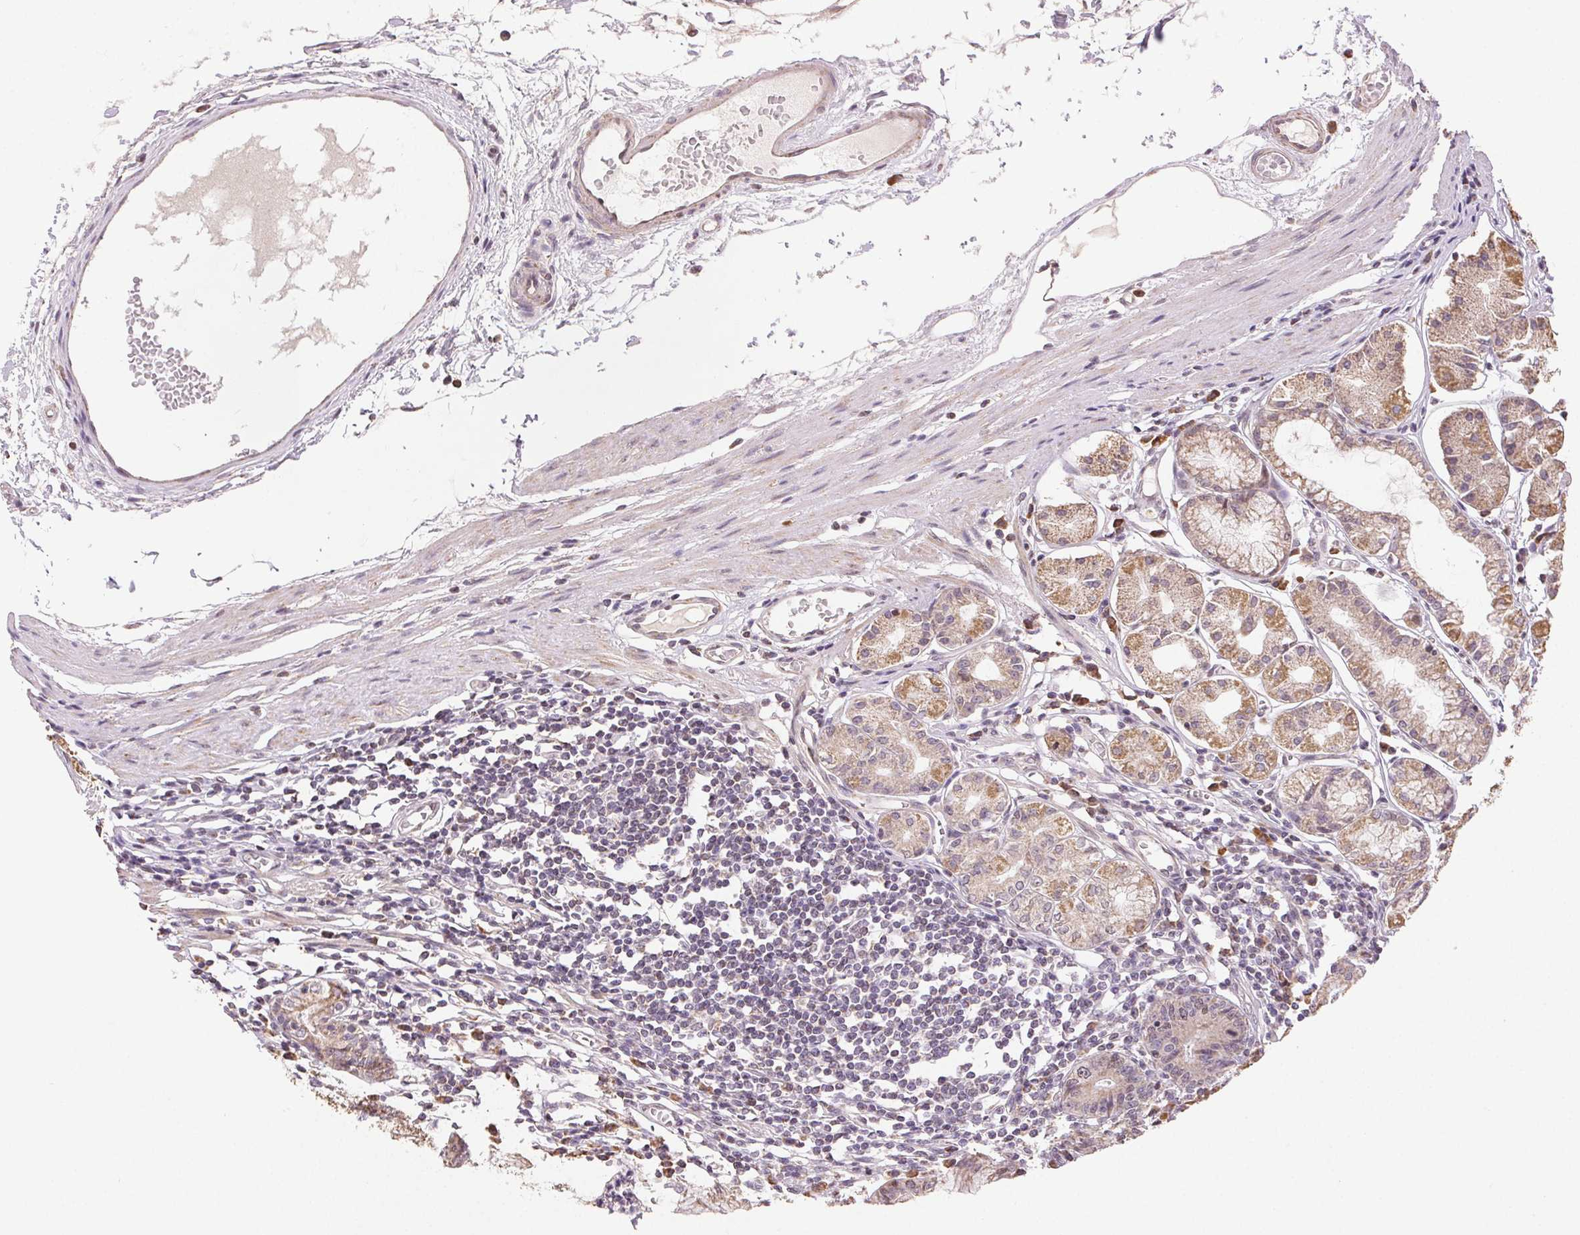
{"staining": {"intensity": "moderate", "quantity": ">75%", "location": "cytoplasmic/membranous"}, "tissue": "stomach", "cell_type": "Glandular cells", "image_type": "normal", "snomed": [{"axis": "morphology", "description": "Normal tissue, NOS"}, {"axis": "topography", "description": "Stomach"}], "caption": "This is a micrograph of IHC staining of unremarkable stomach, which shows moderate positivity in the cytoplasmic/membranous of glandular cells.", "gene": "PIWIL4", "patient": {"sex": "male", "age": 55}}